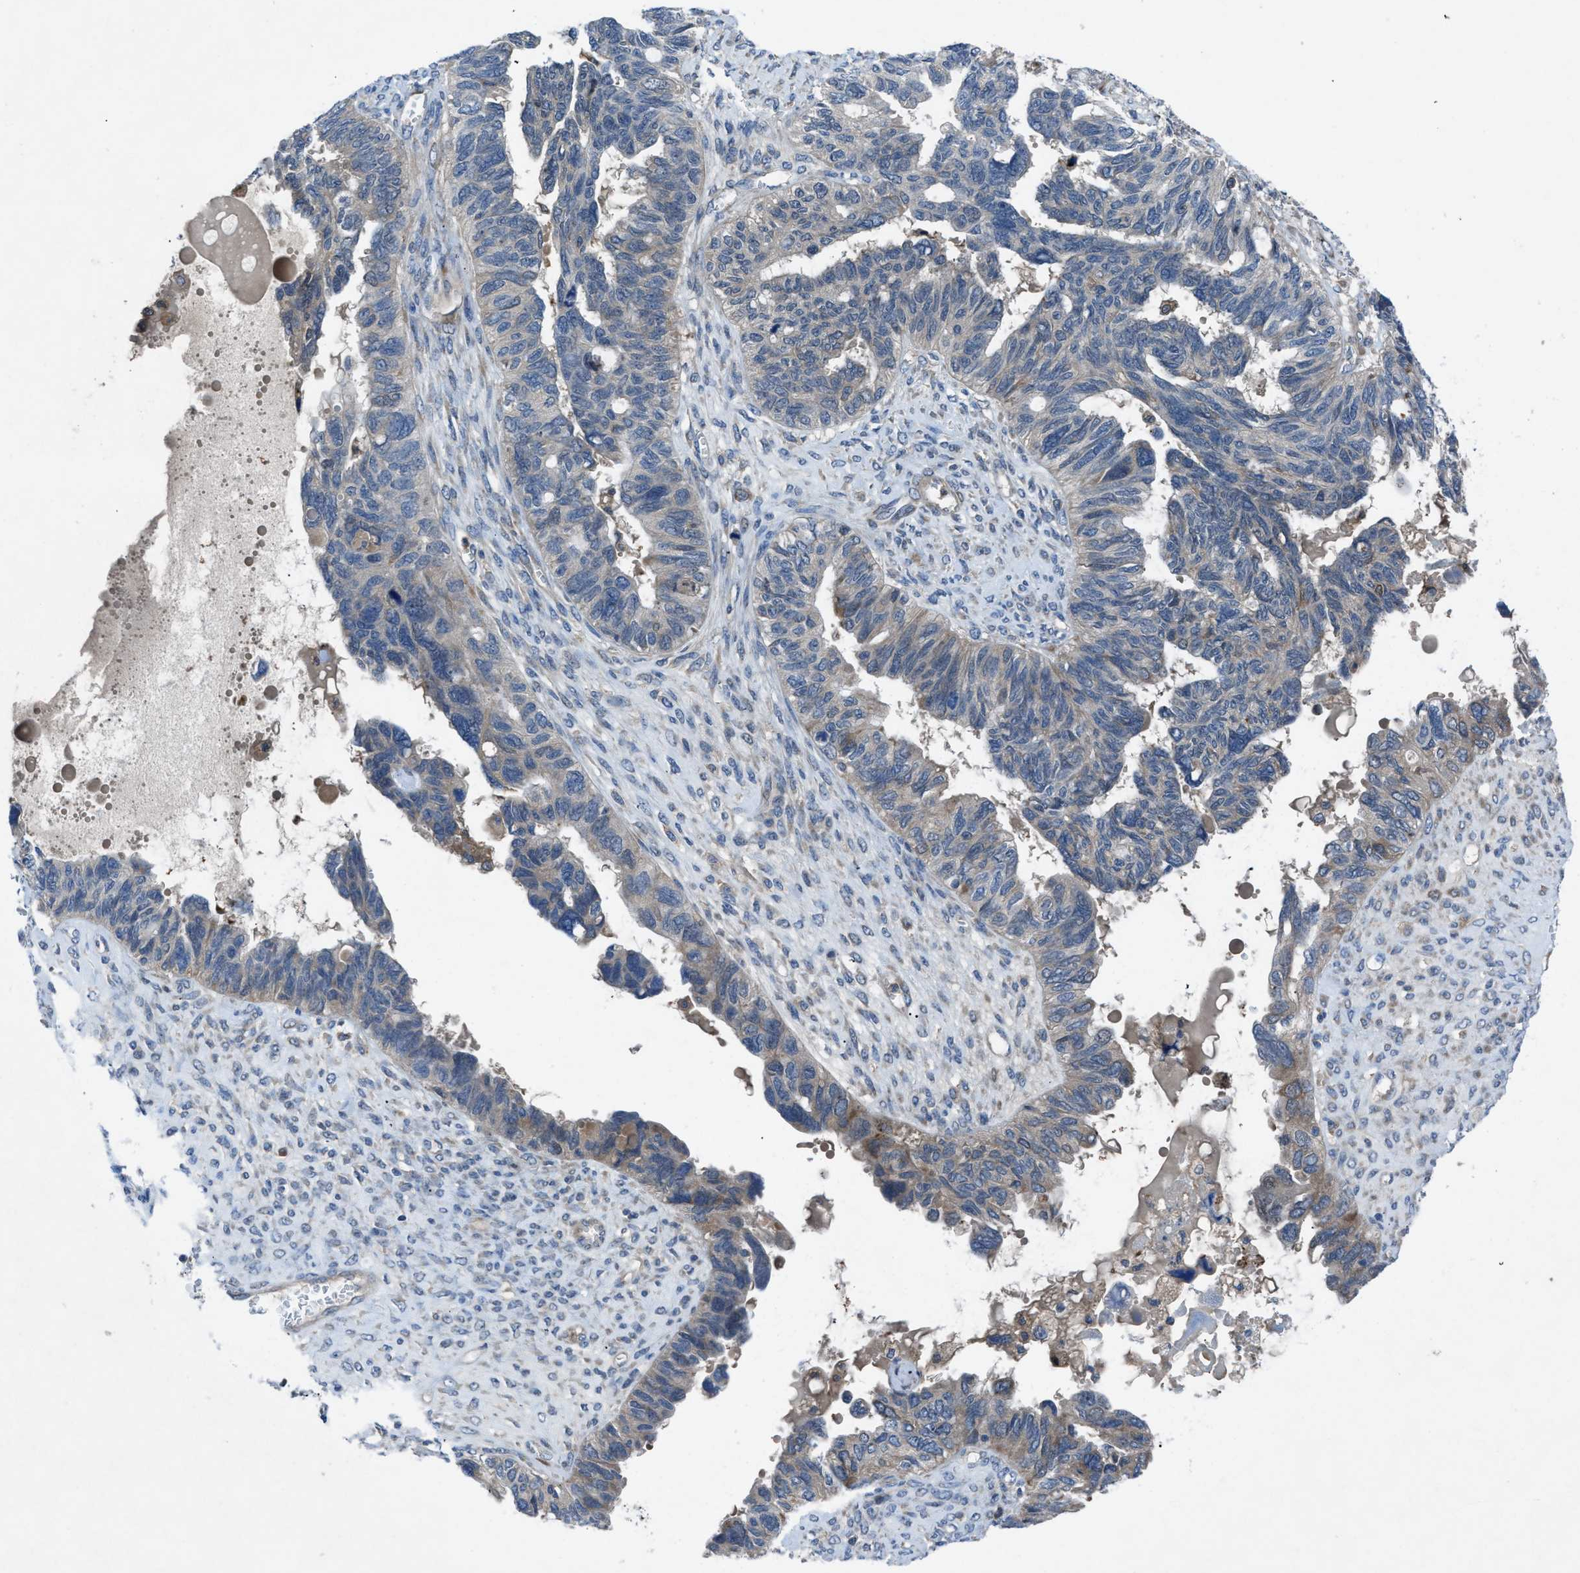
{"staining": {"intensity": "weak", "quantity": "<25%", "location": "cytoplasmic/membranous"}, "tissue": "ovarian cancer", "cell_type": "Tumor cells", "image_type": "cancer", "snomed": [{"axis": "morphology", "description": "Cystadenocarcinoma, serous, NOS"}, {"axis": "topography", "description": "Ovary"}], "caption": "IHC histopathology image of human ovarian cancer stained for a protein (brown), which shows no staining in tumor cells.", "gene": "MAP3K20", "patient": {"sex": "female", "age": 79}}